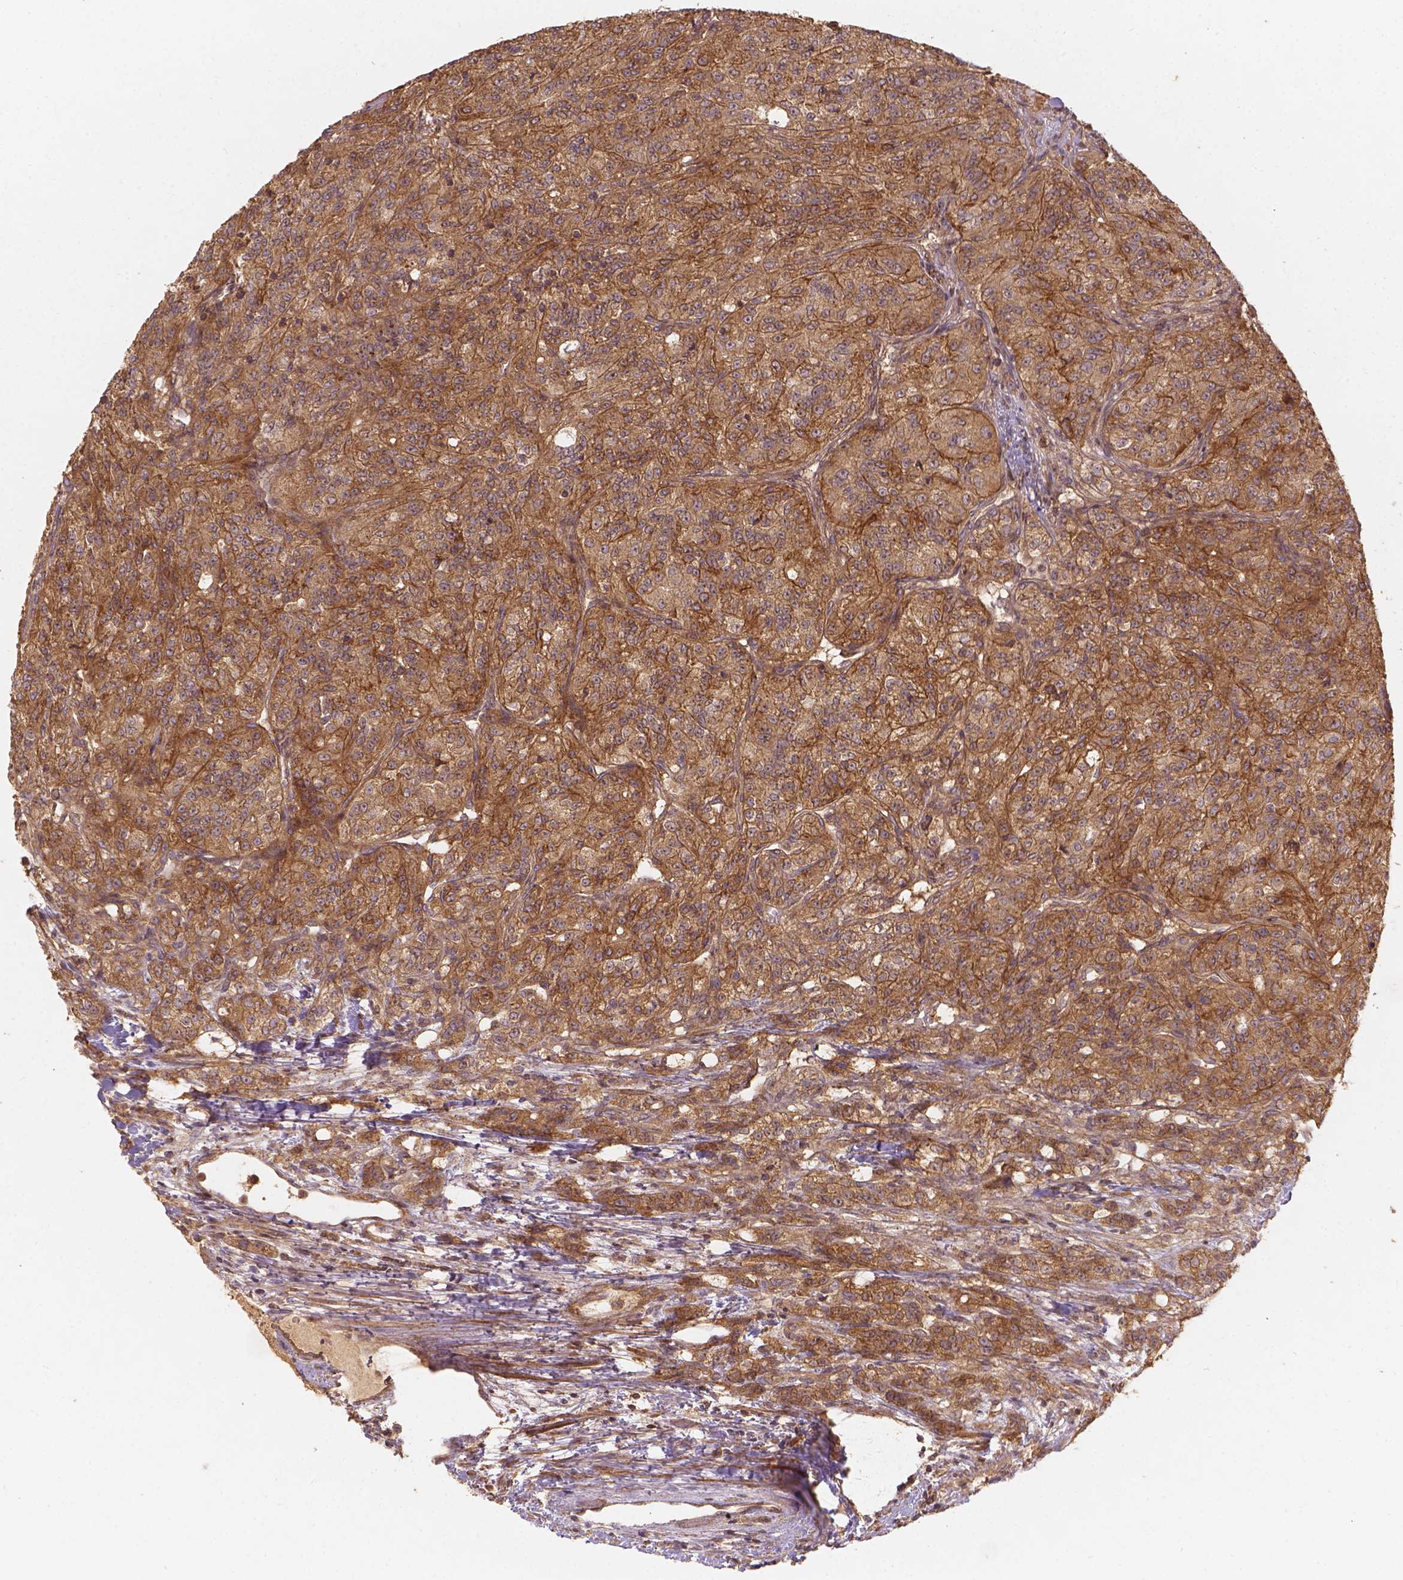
{"staining": {"intensity": "moderate", "quantity": ">75%", "location": "cytoplasmic/membranous"}, "tissue": "renal cancer", "cell_type": "Tumor cells", "image_type": "cancer", "snomed": [{"axis": "morphology", "description": "Adenocarcinoma, NOS"}, {"axis": "topography", "description": "Kidney"}], "caption": "A brown stain labels moderate cytoplasmic/membranous expression of a protein in adenocarcinoma (renal) tumor cells.", "gene": "XPR1", "patient": {"sex": "female", "age": 63}}